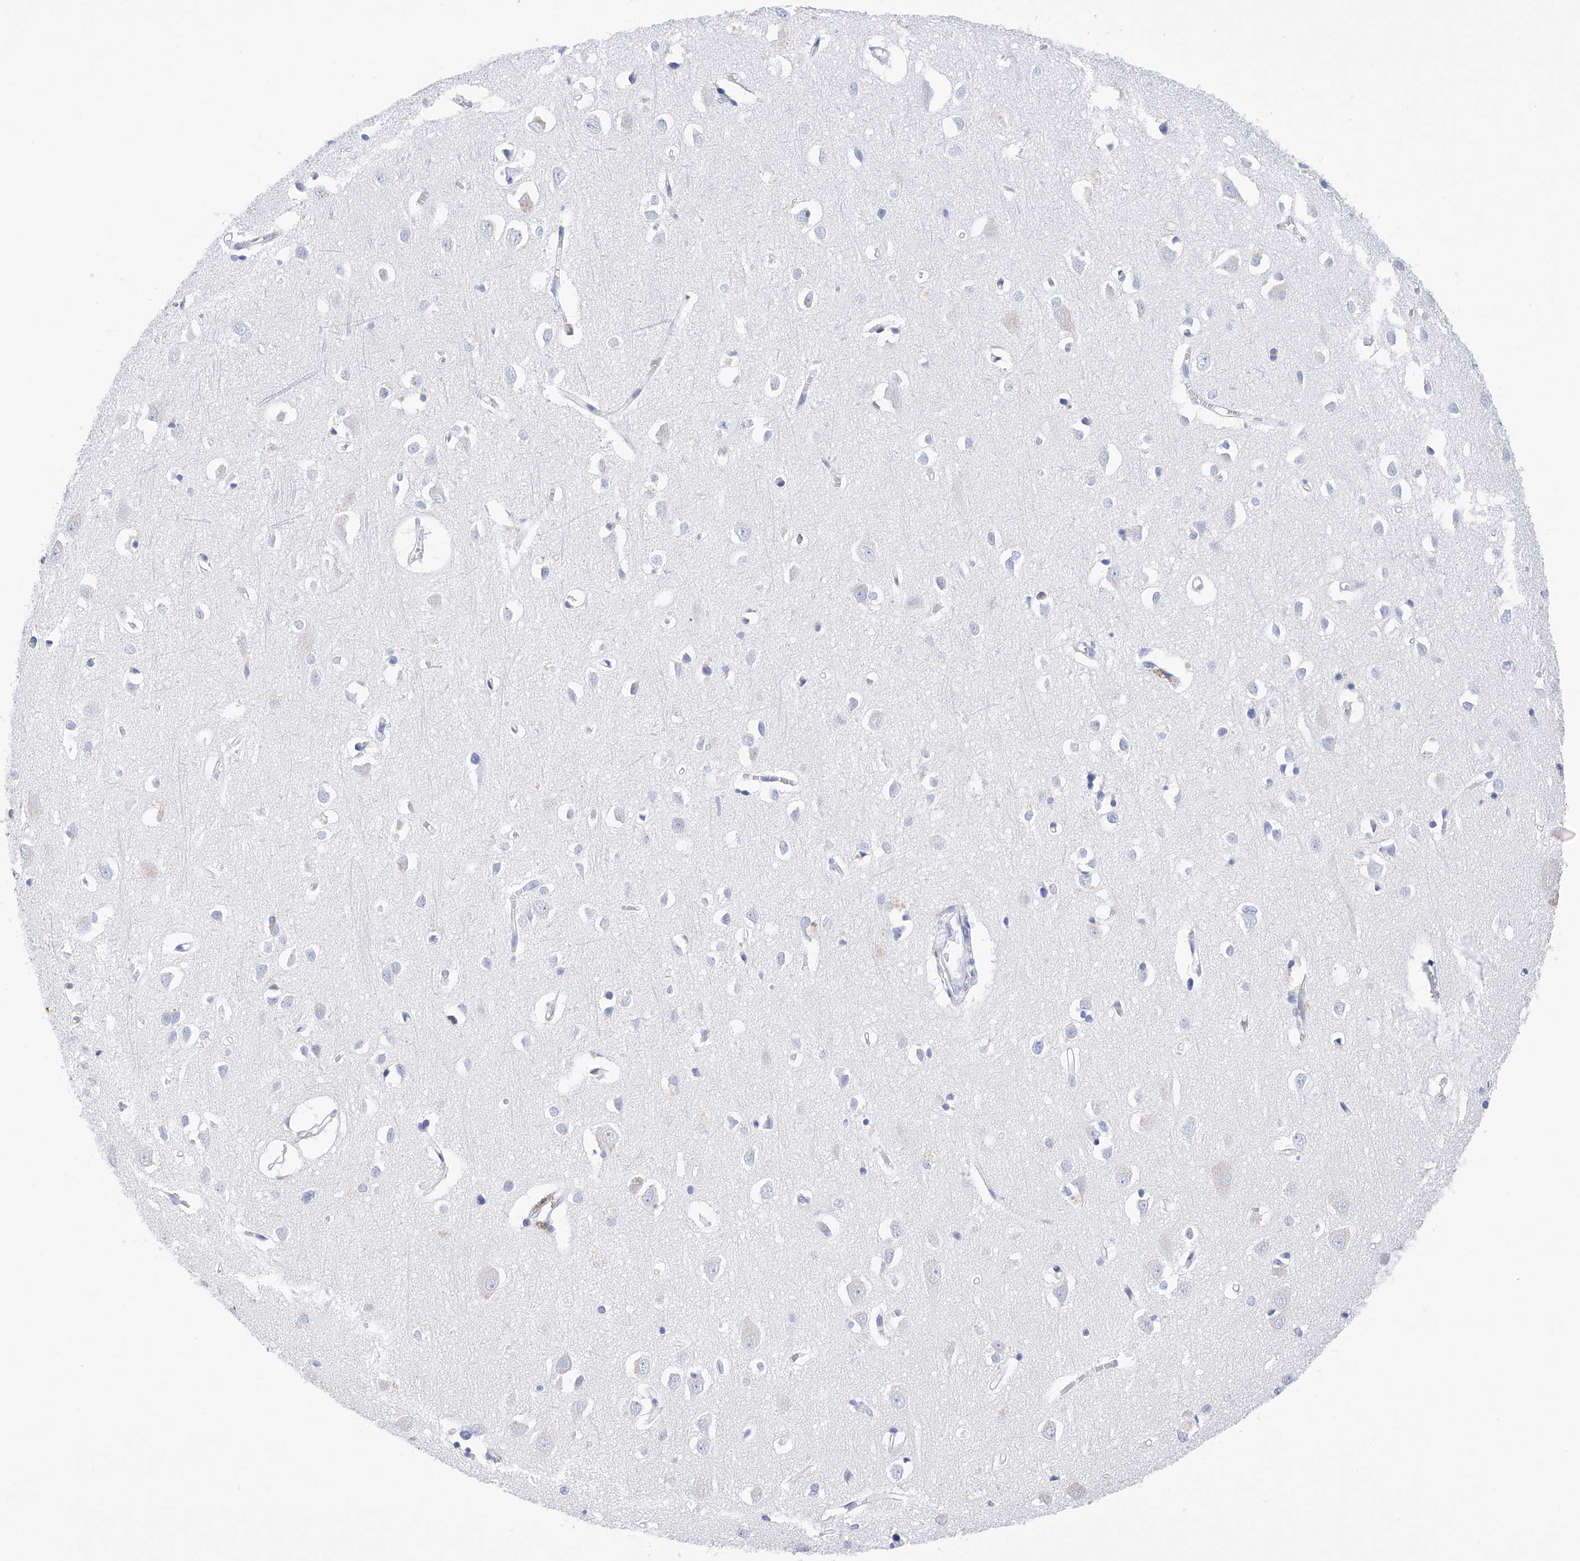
{"staining": {"intensity": "negative", "quantity": "none", "location": "none"}, "tissue": "cerebral cortex", "cell_type": "Endothelial cells", "image_type": "normal", "snomed": [{"axis": "morphology", "description": "Normal tissue, NOS"}, {"axis": "topography", "description": "Cerebral cortex"}], "caption": "Endothelial cells are negative for brown protein staining in benign cerebral cortex.", "gene": "PDIA5", "patient": {"sex": "female", "age": 64}}